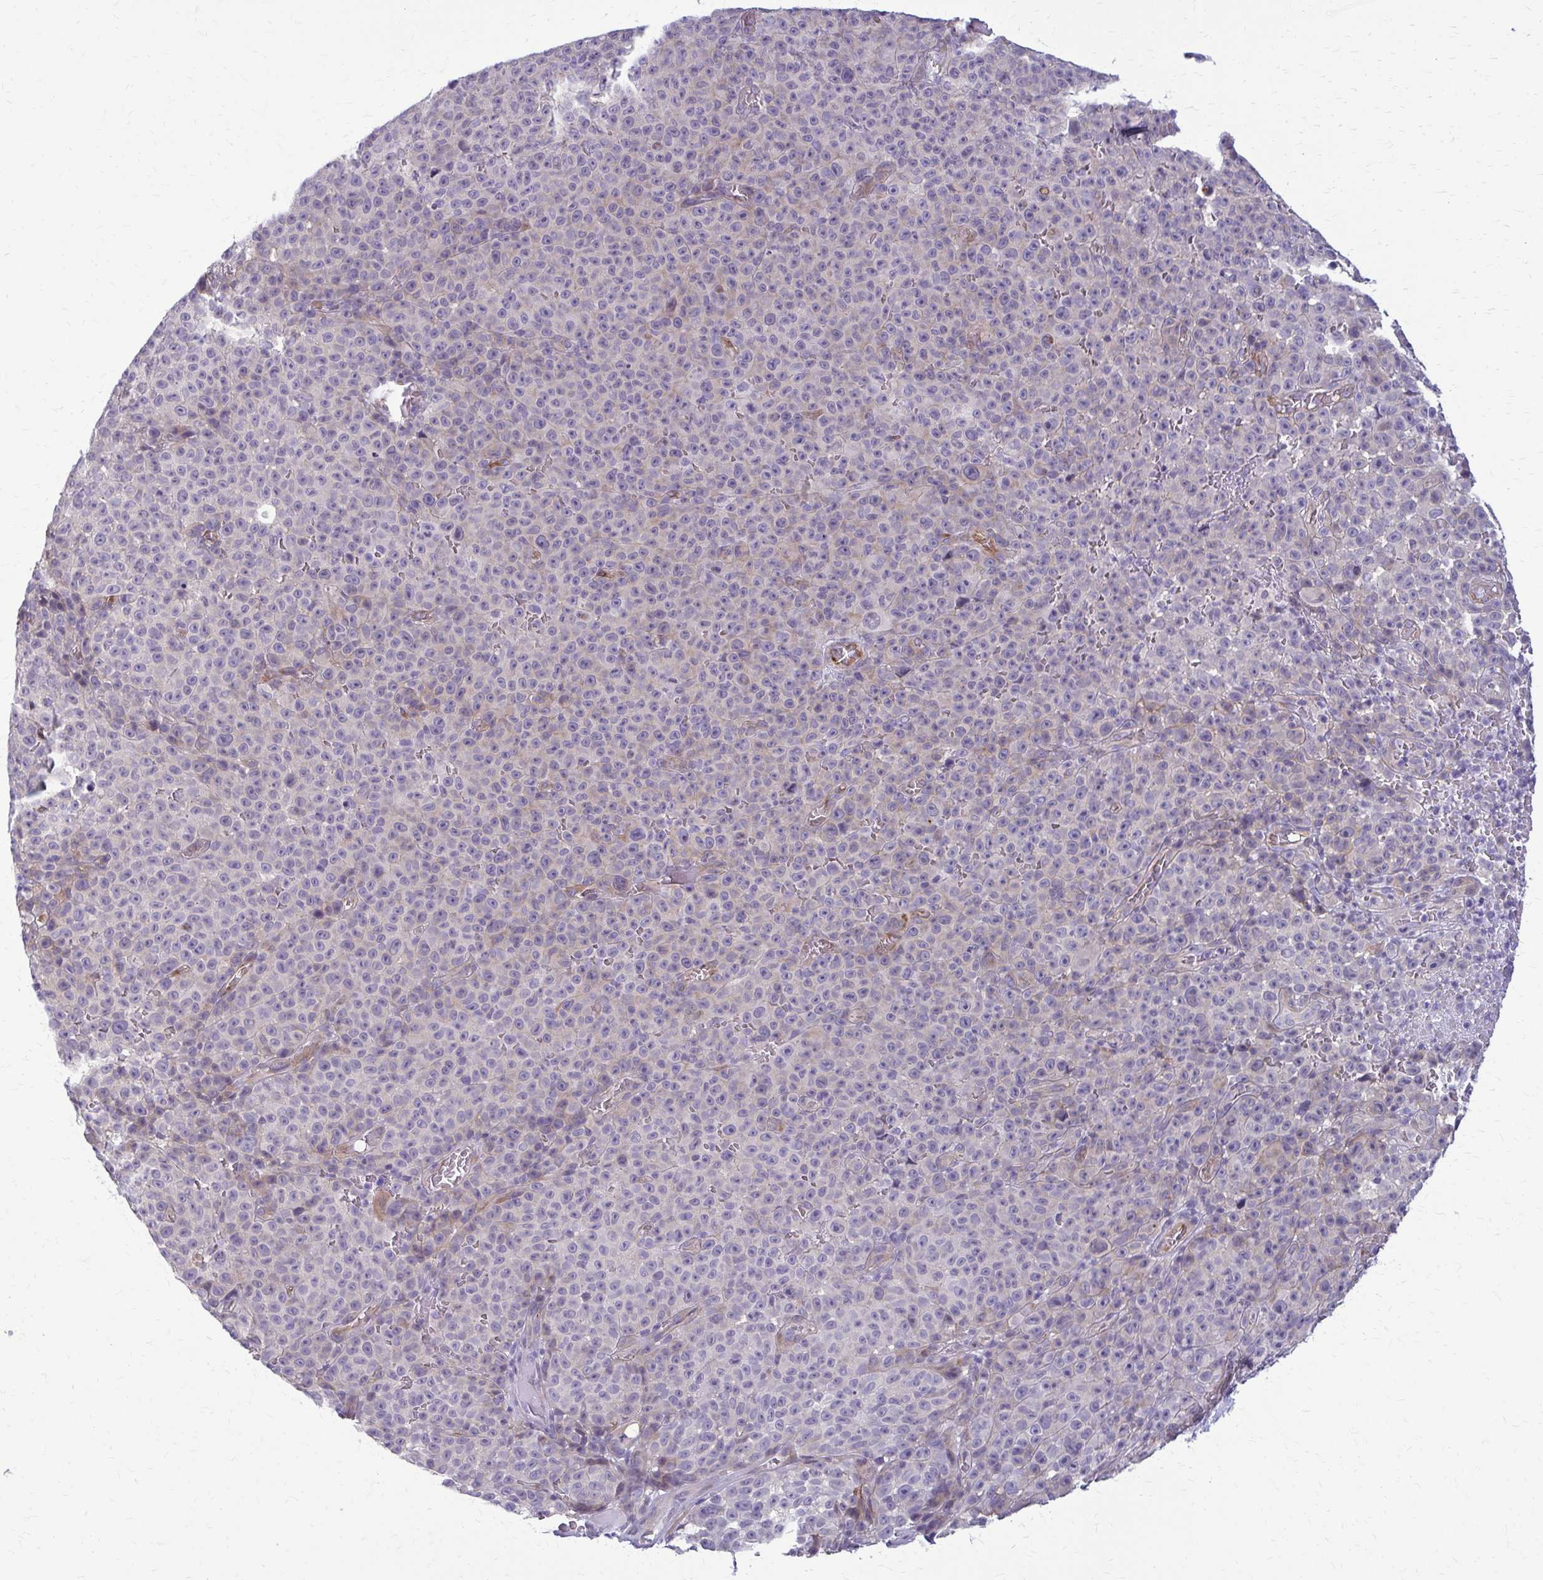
{"staining": {"intensity": "negative", "quantity": "none", "location": "none"}, "tissue": "melanoma", "cell_type": "Tumor cells", "image_type": "cancer", "snomed": [{"axis": "morphology", "description": "Malignant melanoma, NOS"}, {"axis": "topography", "description": "Skin"}], "caption": "The micrograph reveals no staining of tumor cells in melanoma. The staining was performed using DAB (3,3'-diaminobenzidine) to visualize the protein expression in brown, while the nuclei were stained in blue with hematoxylin (Magnification: 20x).", "gene": "DEPP1", "patient": {"sex": "female", "age": 82}}